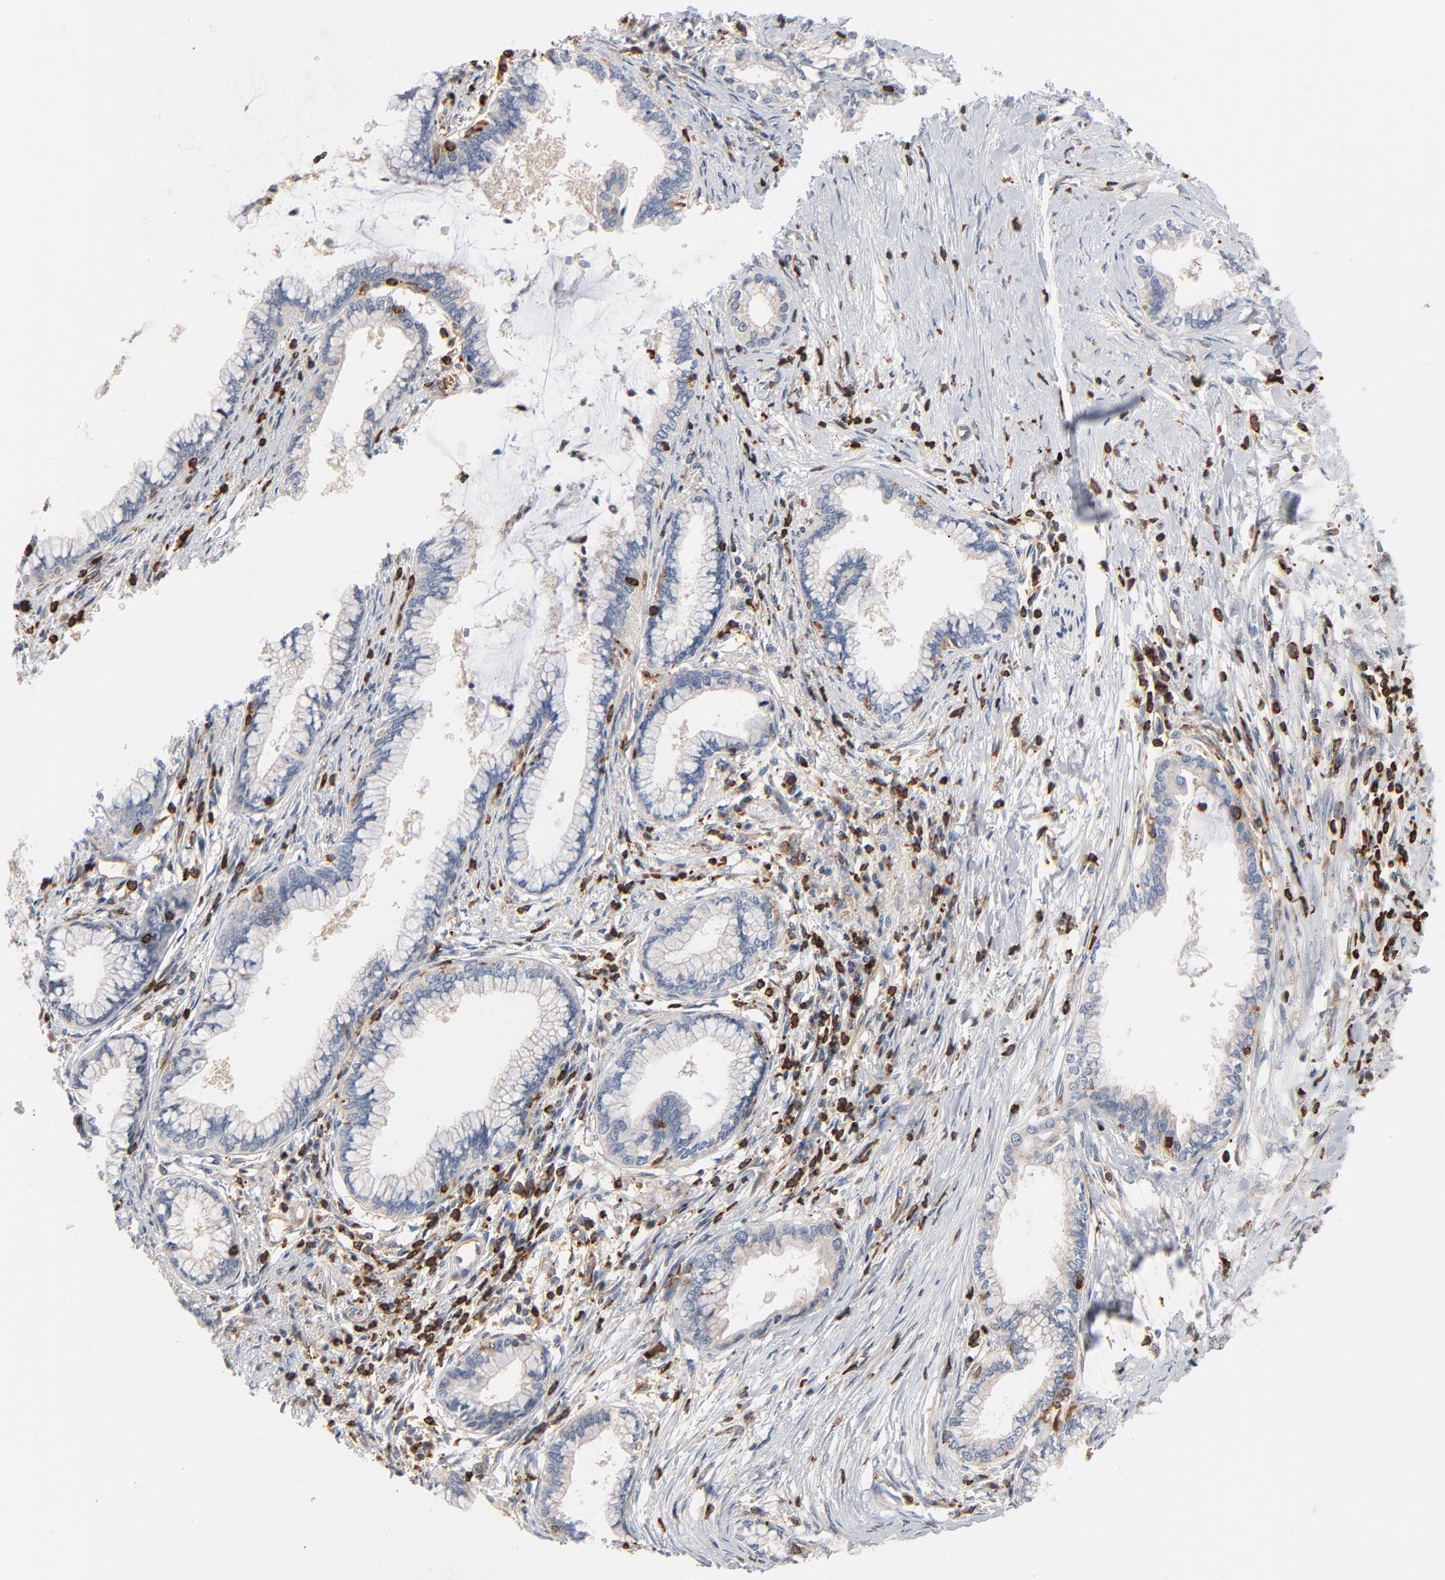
{"staining": {"intensity": "negative", "quantity": "none", "location": "none"}, "tissue": "pancreatic cancer", "cell_type": "Tumor cells", "image_type": "cancer", "snomed": [{"axis": "morphology", "description": "Adenocarcinoma, NOS"}, {"axis": "topography", "description": "Pancreas"}], "caption": "Tumor cells are negative for brown protein staining in adenocarcinoma (pancreatic).", "gene": "SH3KBP1", "patient": {"sex": "female", "age": 64}}